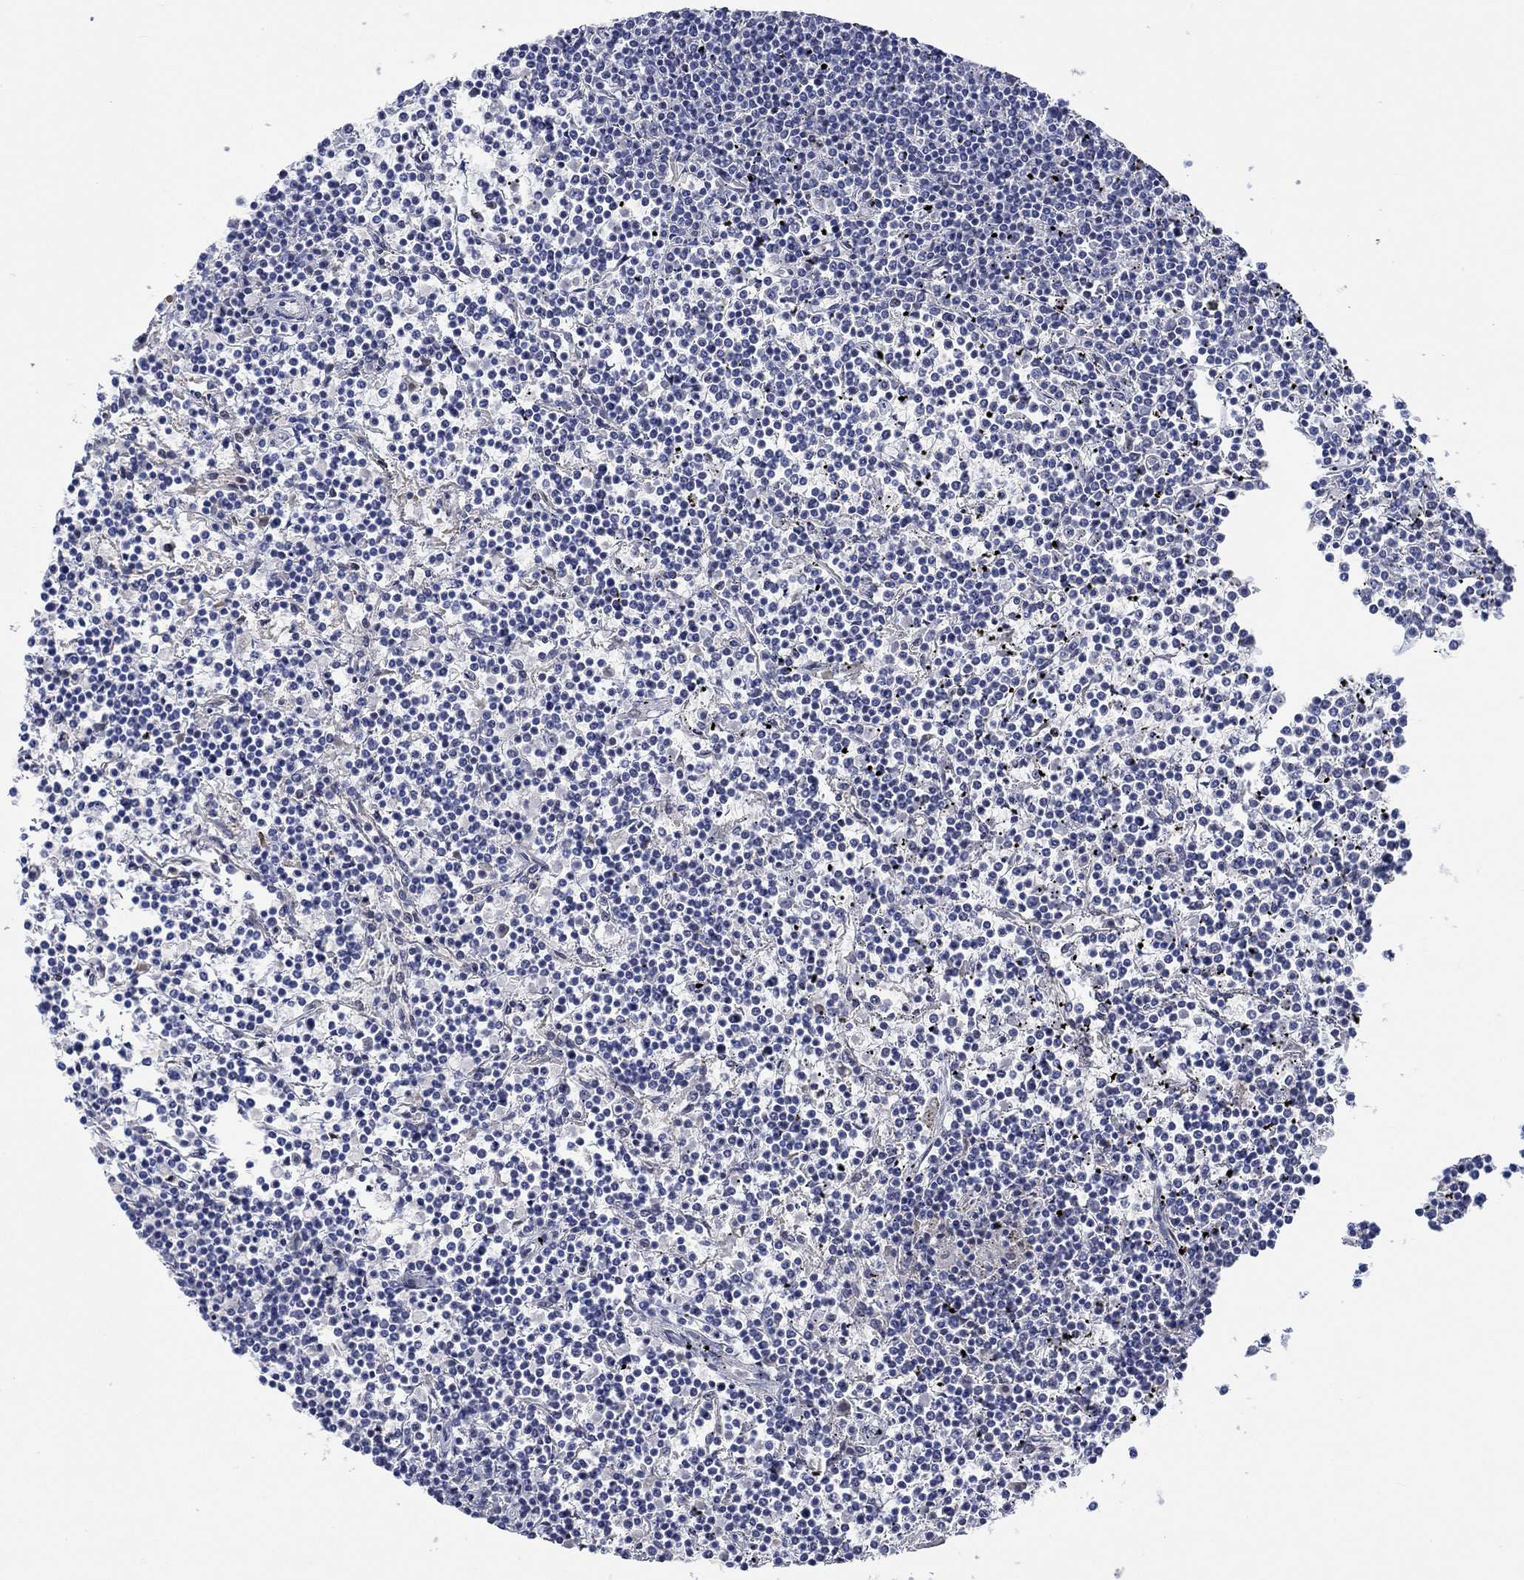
{"staining": {"intensity": "negative", "quantity": "none", "location": "none"}, "tissue": "lymphoma", "cell_type": "Tumor cells", "image_type": "cancer", "snomed": [{"axis": "morphology", "description": "Malignant lymphoma, non-Hodgkin's type, Low grade"}, {"axis": "topography", "description": "Spleen"}], "caption": "An image of low-grade malignant lymphoma, non-Hodgkin's type stained for a protein shows no brown staining in tumor cells.", "gene": "DLK1", "patient": {"sex": "female", "age": 19}}